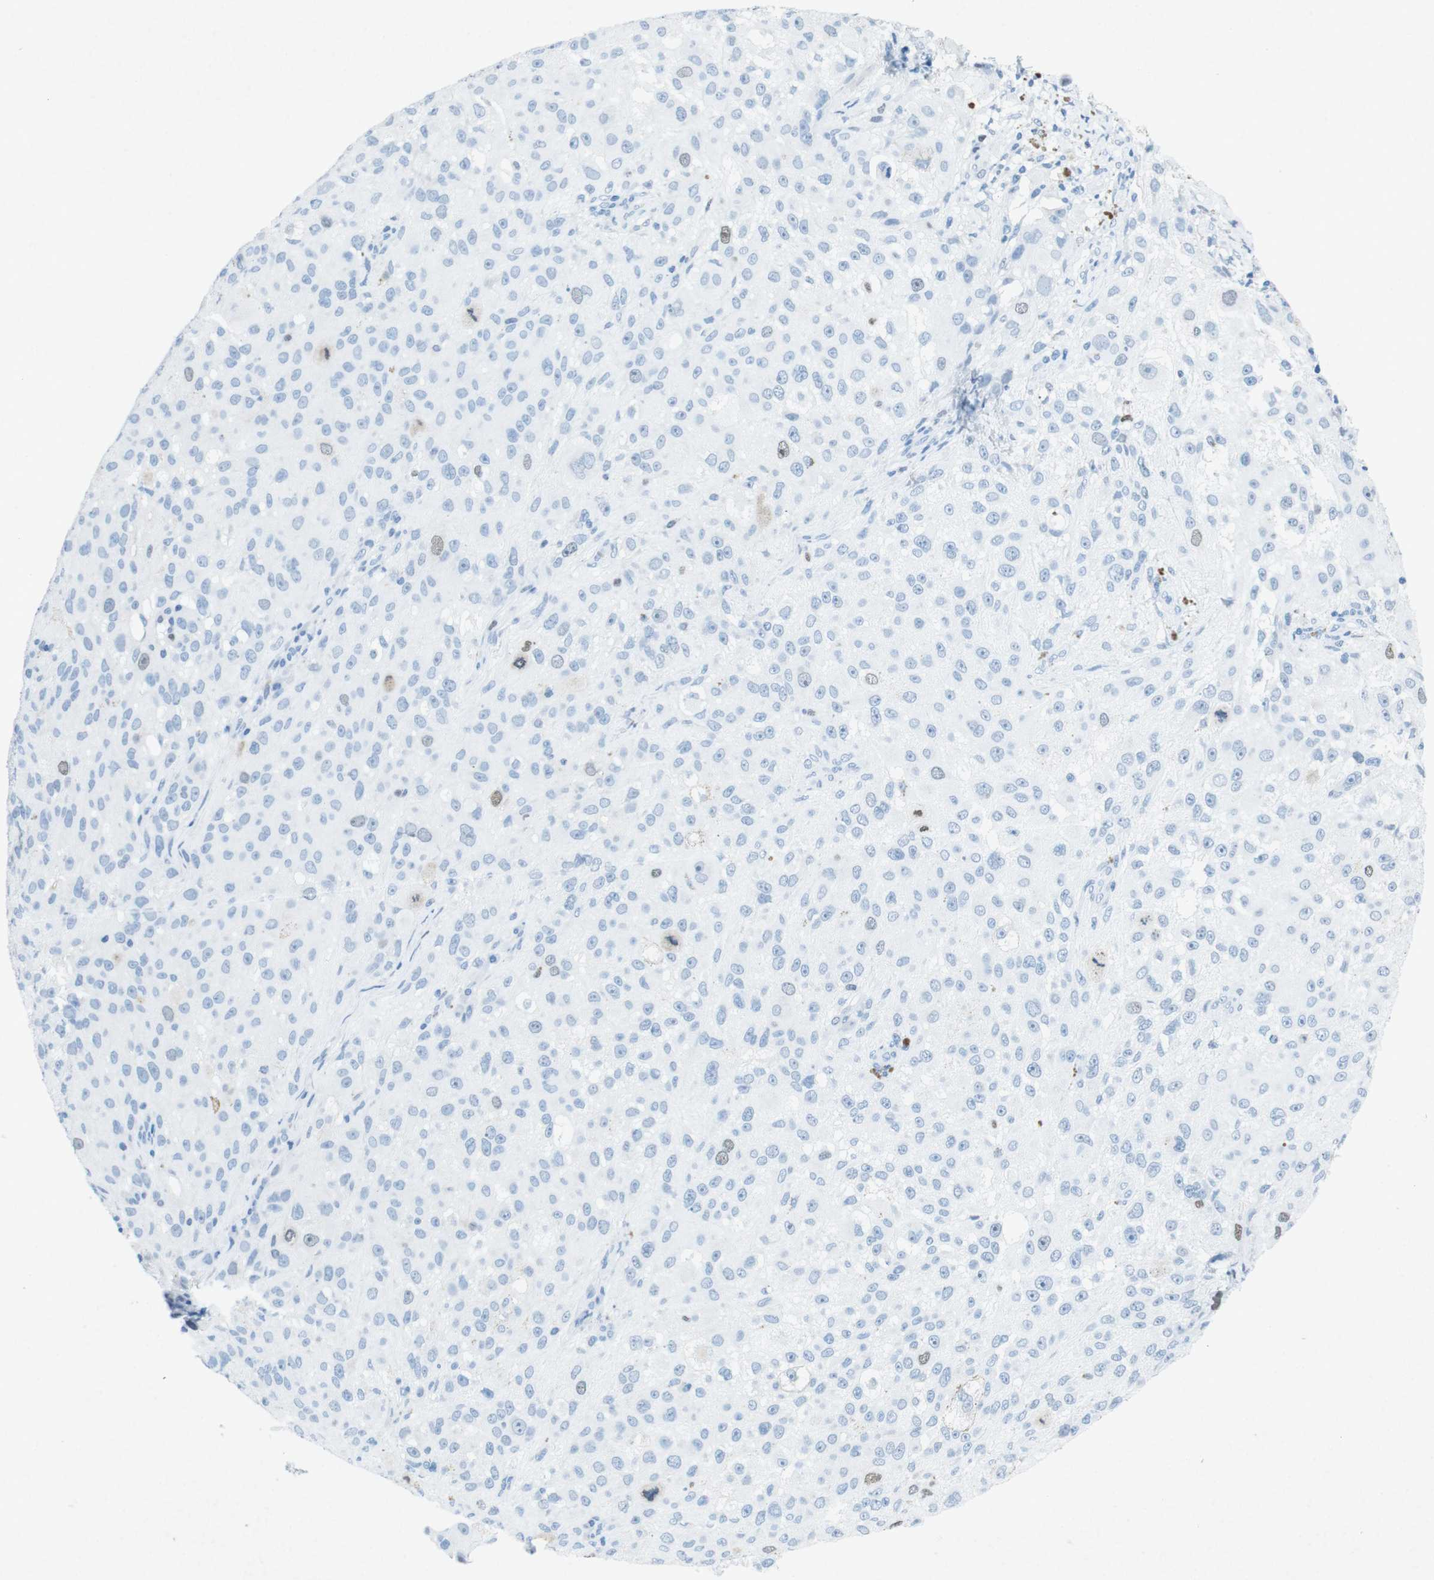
{"staining": {"intensity": "weak", "quantity": "<25%", "location": "nuclear"}, "tissue": "melanoma", "cell_type": "Tumor cells", "image_type": "cancer", "snomed": [{"axis": "morphology", "description": "Necrosis, NOS"}, {"axis": "morphology", "description": "Malignant melanoma, NOS"}, {"axis": "topography", "description": "Skin"}], "caption": "Human malignant melanoma stained for a protein using IHC reveals no positivity in tumor cells.", "gene": "CTAG1B", "patient": {"sex": "female", "age": 87}}